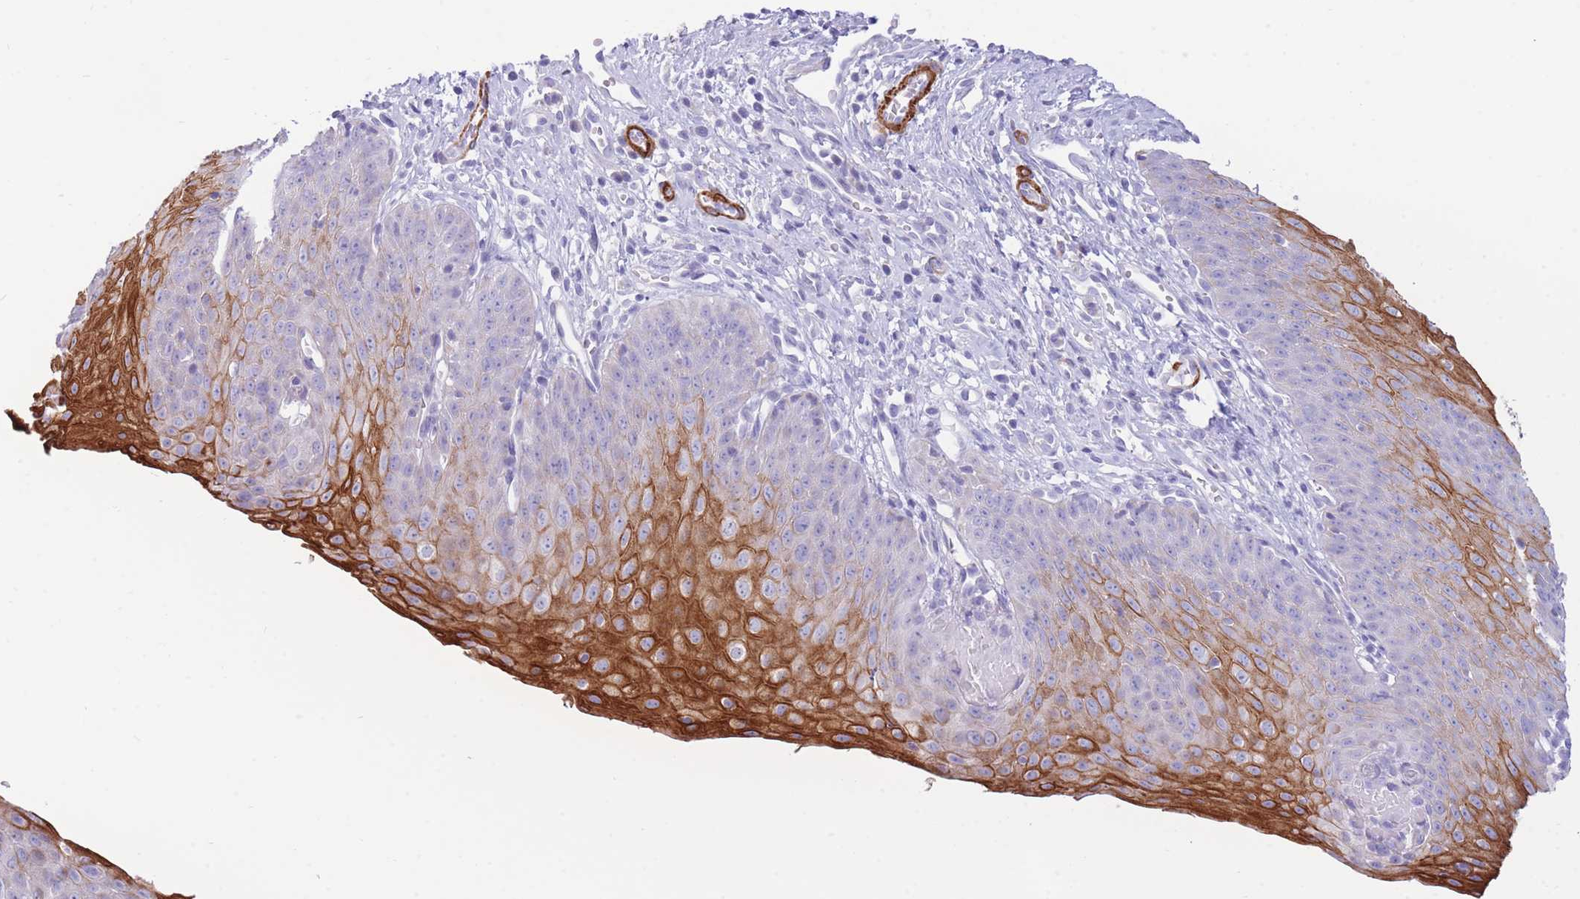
{"staining": {"intensity": "strong", "quantity": "<25%", "location": "cytoplasmic/membranous"}, "tissue": "esophagus", "cell_type": "Squamous epithelial cells", "image_type": "normal", "snomed": [{"axis": "morphology", "description": "Normal tissue, NOS"}, {"axis": "topography", "description": "Esophagus"}], "caption": "A high-resolution image shows IHC staining of benign esophagus, which demonstrates strong cytoplasmic/membranous staining in about <25% of squamous epithelial cells. (DAB (3,3'-diaminobenzidine) = brown stain, brightfield microscopy at high magnification).", "gene": "VWA8", "patient": {"sex": "male", "age": 71}}